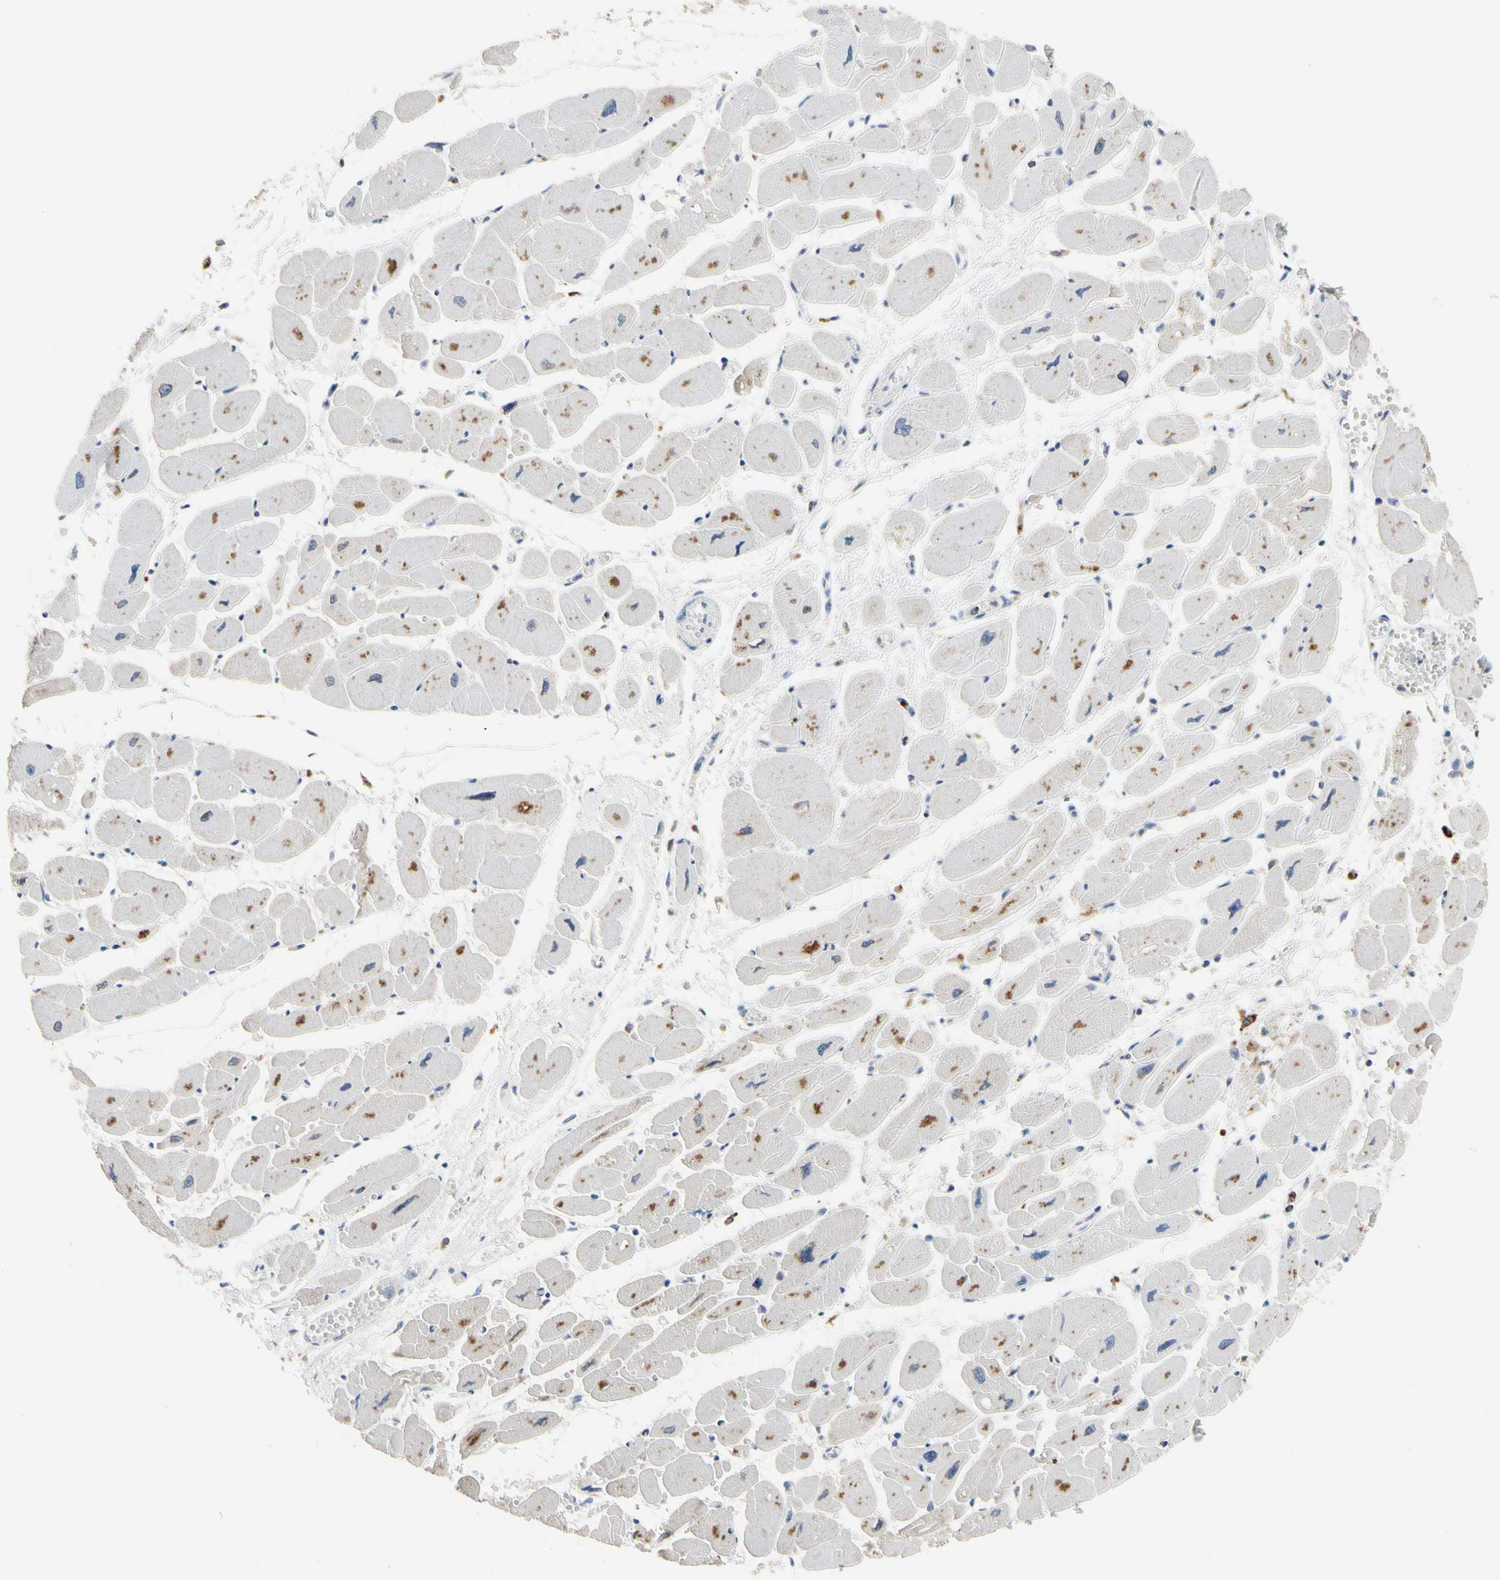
{"staining": {"intensity": "moderate", "quantity": "<25%", "location": "cytoplasmic/membranous"}, "tissue": "heart muscle", "cell_type": "Cardiomyocytes", "image_type": "normal", "snomed": [{"axis": "morphology", "description": "Normal tissue, NOS"}, {"axis": "topography", "description": "Heart"}], "caption": "Heart muscle stained with a brown dye reveals moderate cytoplasmic/membranous positive positivity in approximately <25% of cardiomyocytes.", "gene": "ADA2", "patient": {"sex": "female", "age": 54}}